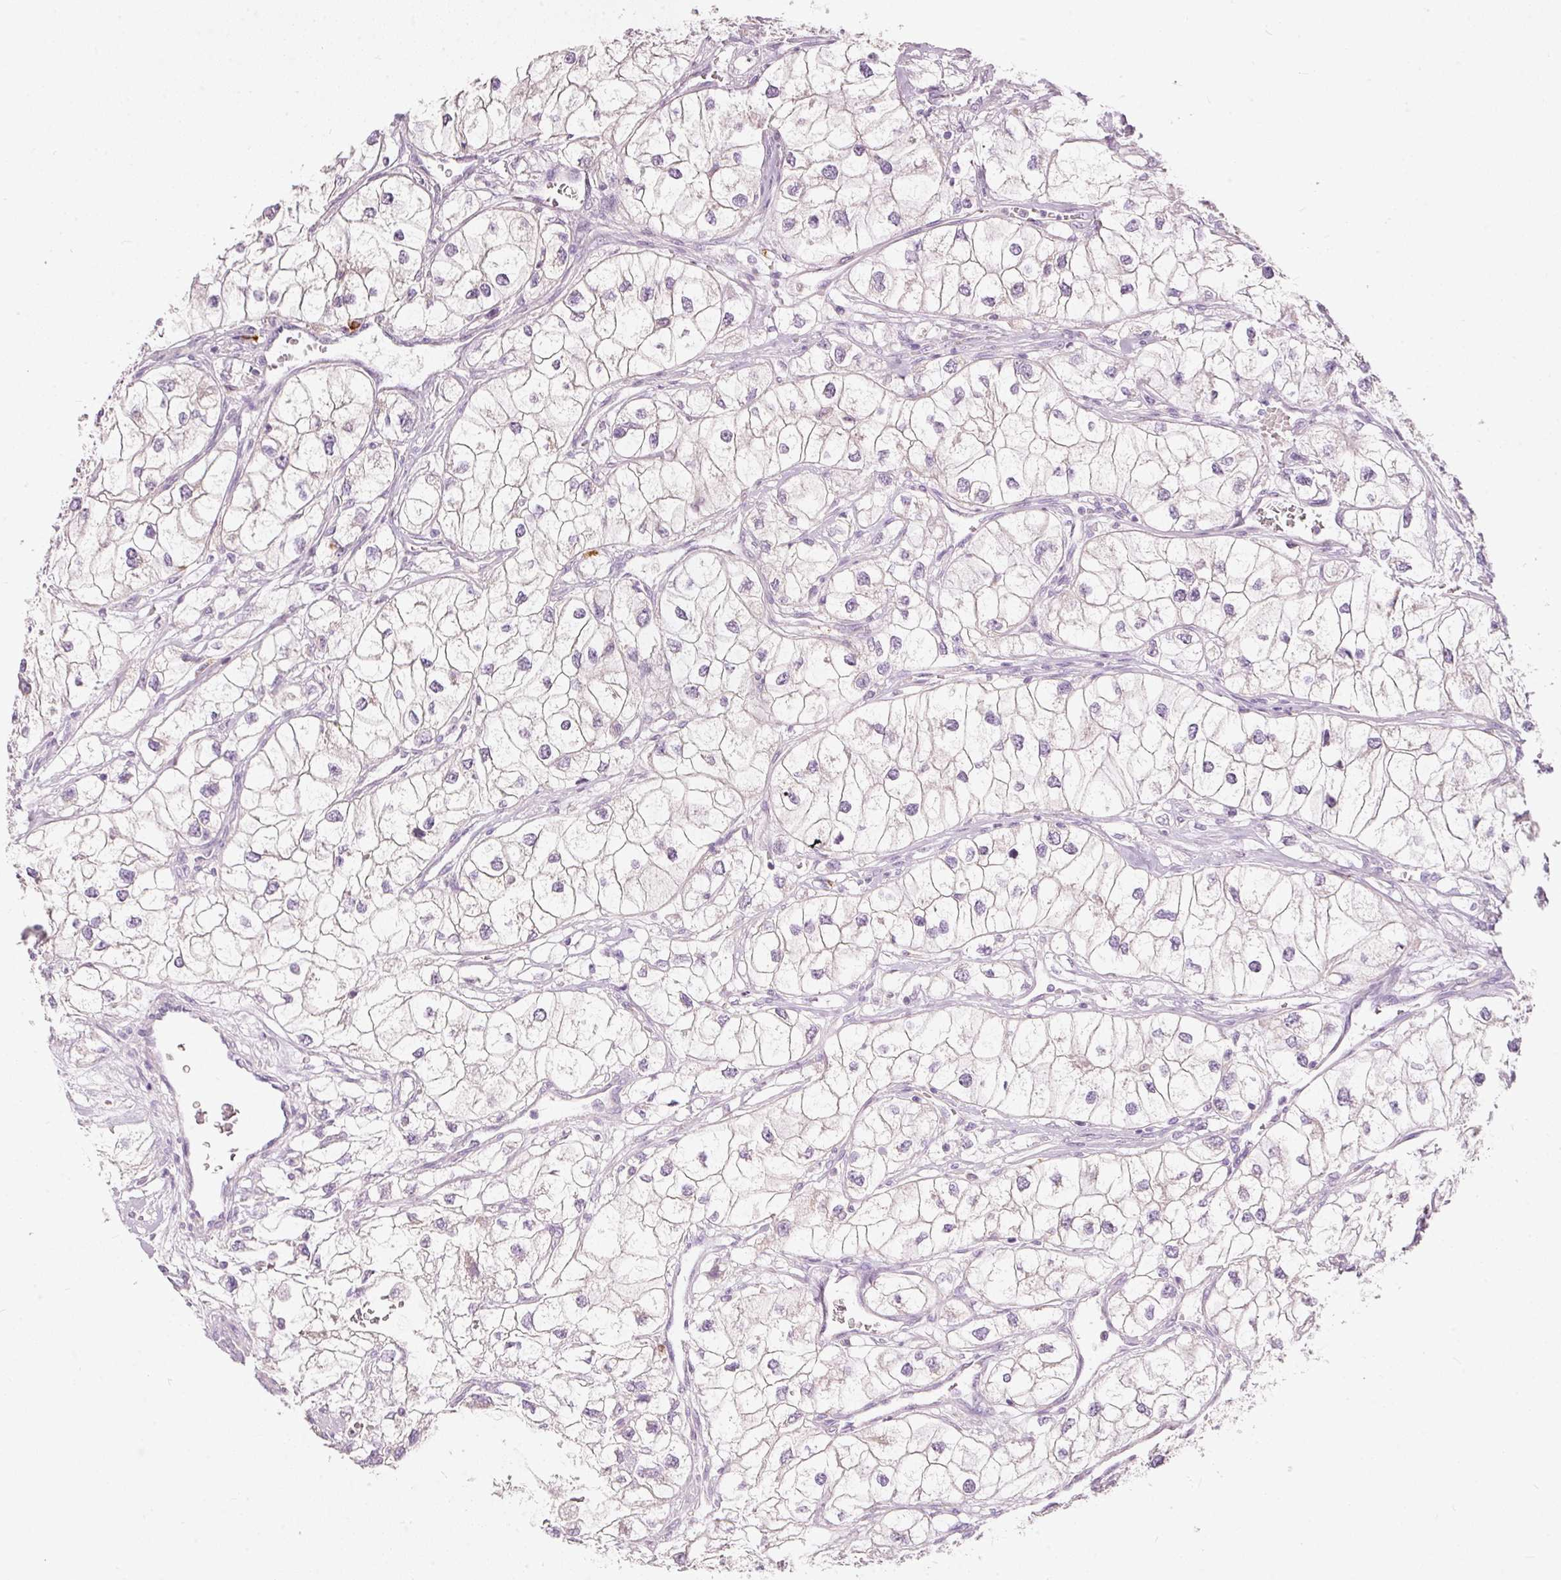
{"staining": {"intensity": "moderate", "quantity": "<25%", "location": "cytoplasmic/membranous"}, "tissue": "renal cancer", "cell_type": "Tumor cells", "image_type": "cancer", "snomed": [{"axis": "morphology", "description": "Adenocarcinoma, NOS"}, {"axis": "topography", "description": "Kidney"}], "caption": "This is a histology image of IHC staining of adenocarcinoma (renal), which shows moderate staining in the cytoplasmic/membranous of tumor cells.", "gene": "MTHFD2", "patient": {"sex": "male", "age": 59}}